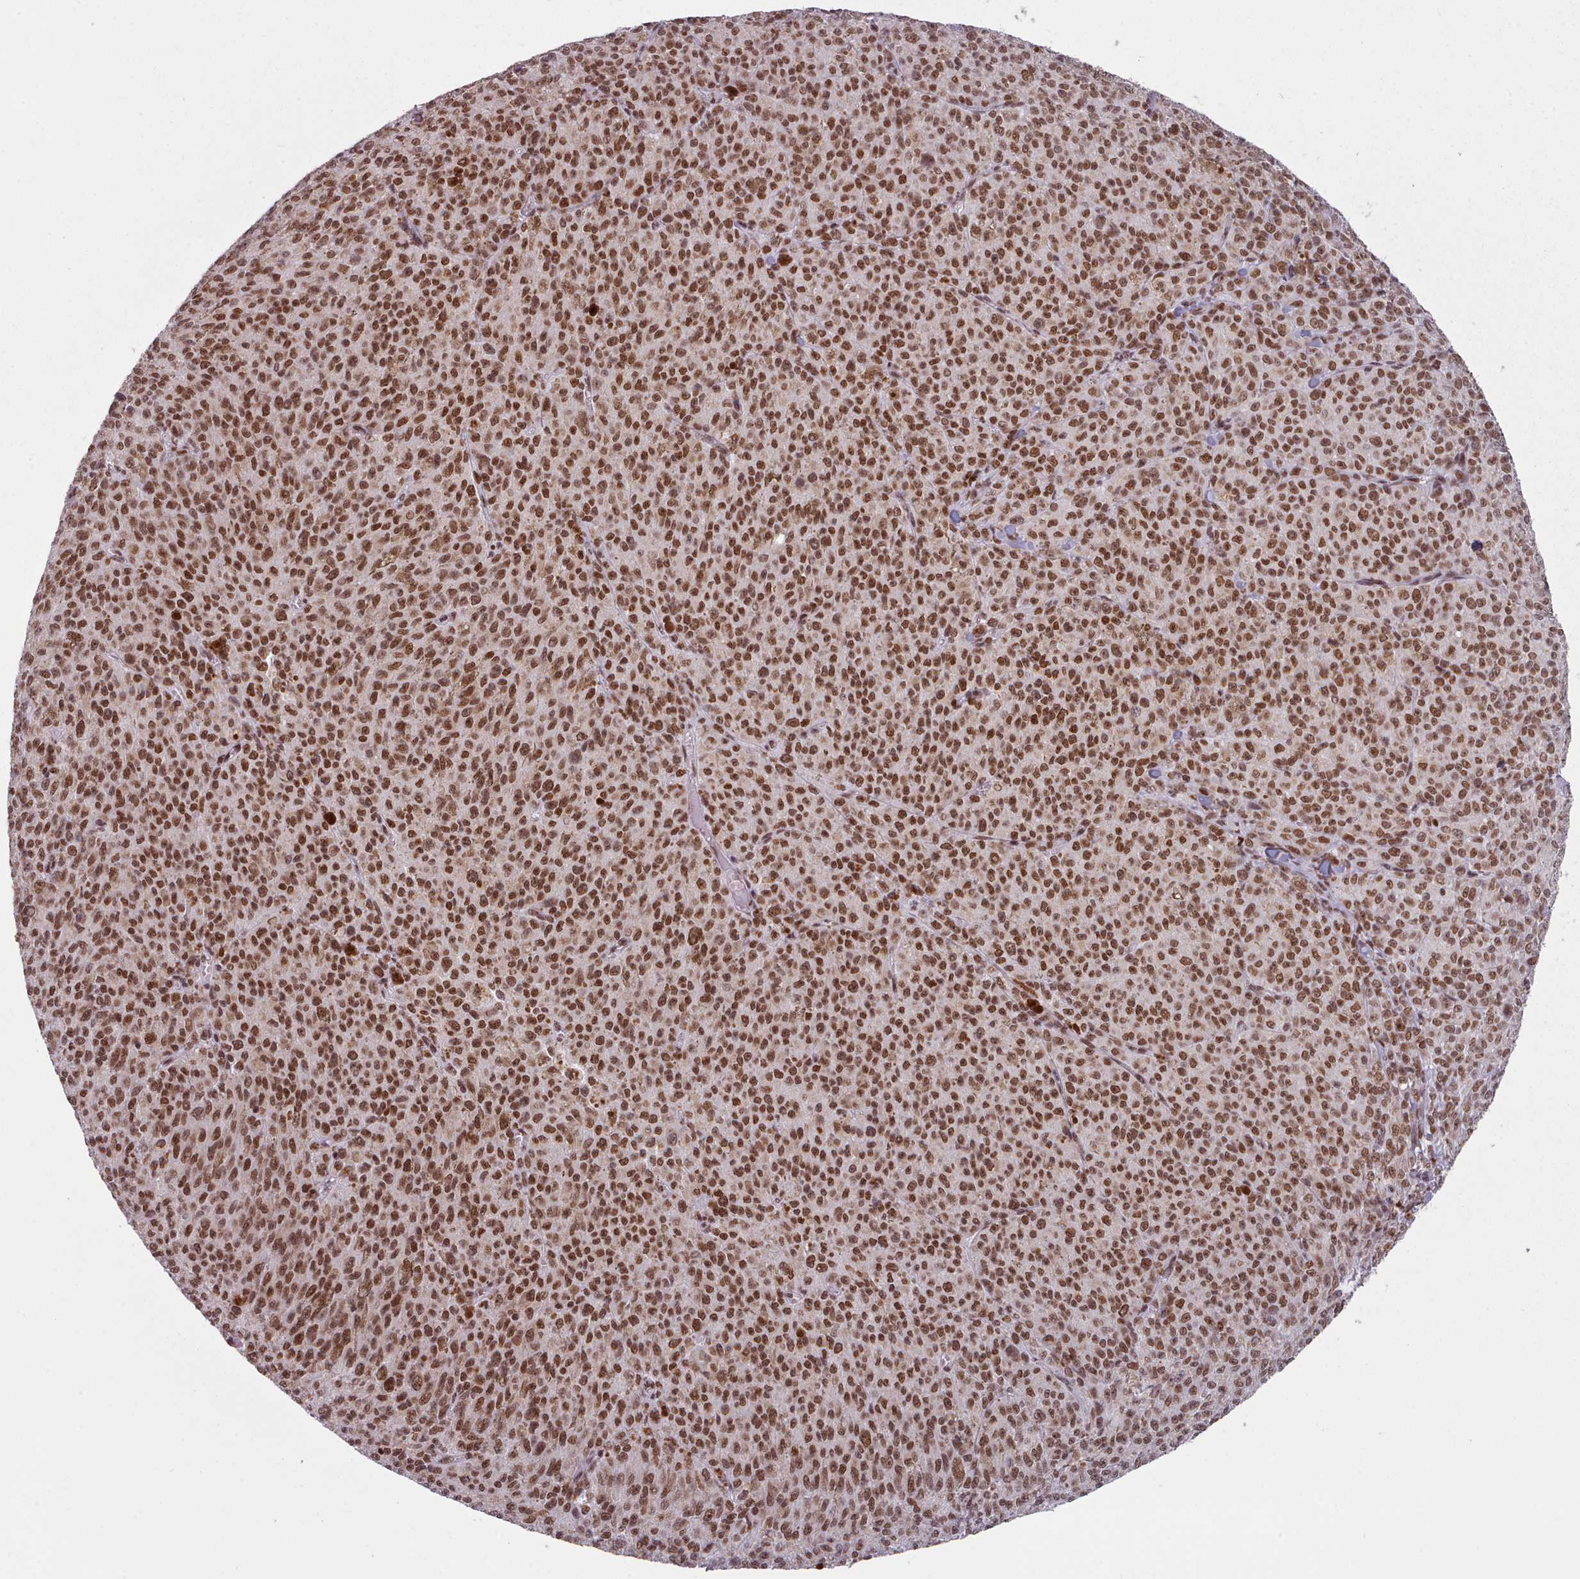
{"staining": {"intensity": "moderate", "quantity": ">75%", "location": "nuclear"}, "tissue": "melanoma", "cell_type": "Tumor cells", "image_type": "cancer", "snomed": [{"axis": "morphology", "description": "Malignant melanoma, NOS"}, {"axis": "topography", "description": "Skin"}], "caption": "Brown immunohistochemical staining in malignant melanoma displays moderate nuclear expression in approximately >75% of tumor cells. (brown staining indicates protein expression, while blue staining denotes nuclei).", "gene": "SRSF9", "patient": {"sex": "female", "age": 52}}